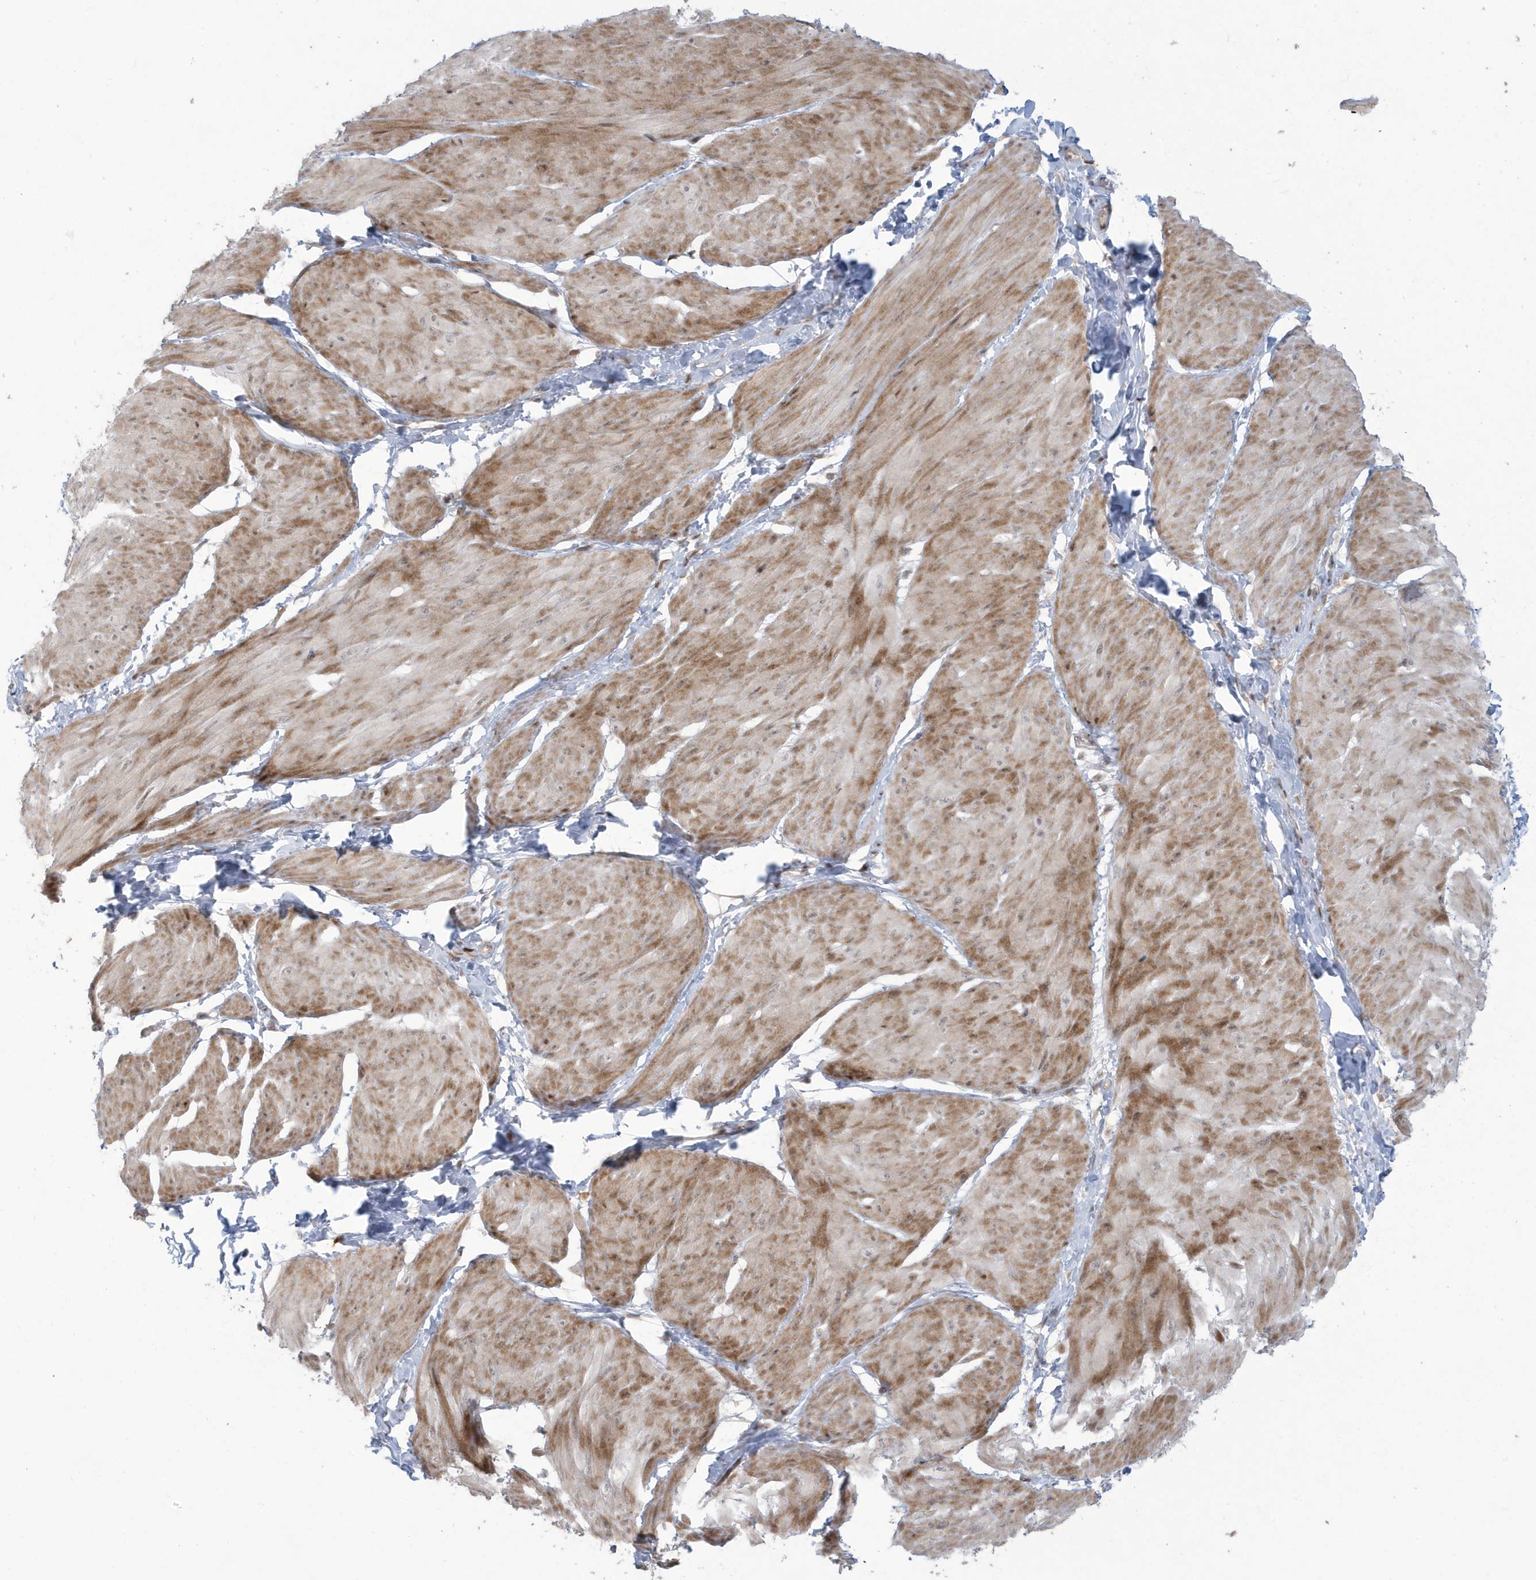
{"staining": {"intensity": "moderate", "quantity": ">75%", "location": "cytoplasmic/membranous,nuclear"}, "tissue": "smooth muscle", "cell_type": "Smooth muscle cells", "image_type": "normal", "snomed": [{"axis": "morphology", "description": "Urothelial carcinoma, High grade"}, {"axis": "topography", "description": "Urinary bladder"}], "caption": "Moderate cytoplasmic/membranous,nuclear protein expression is appreciated in about >75% of smooth muscle cells in smooth muscle.", "gene": "C1orf52", "patient": {"sex": "male", "age": 46}}